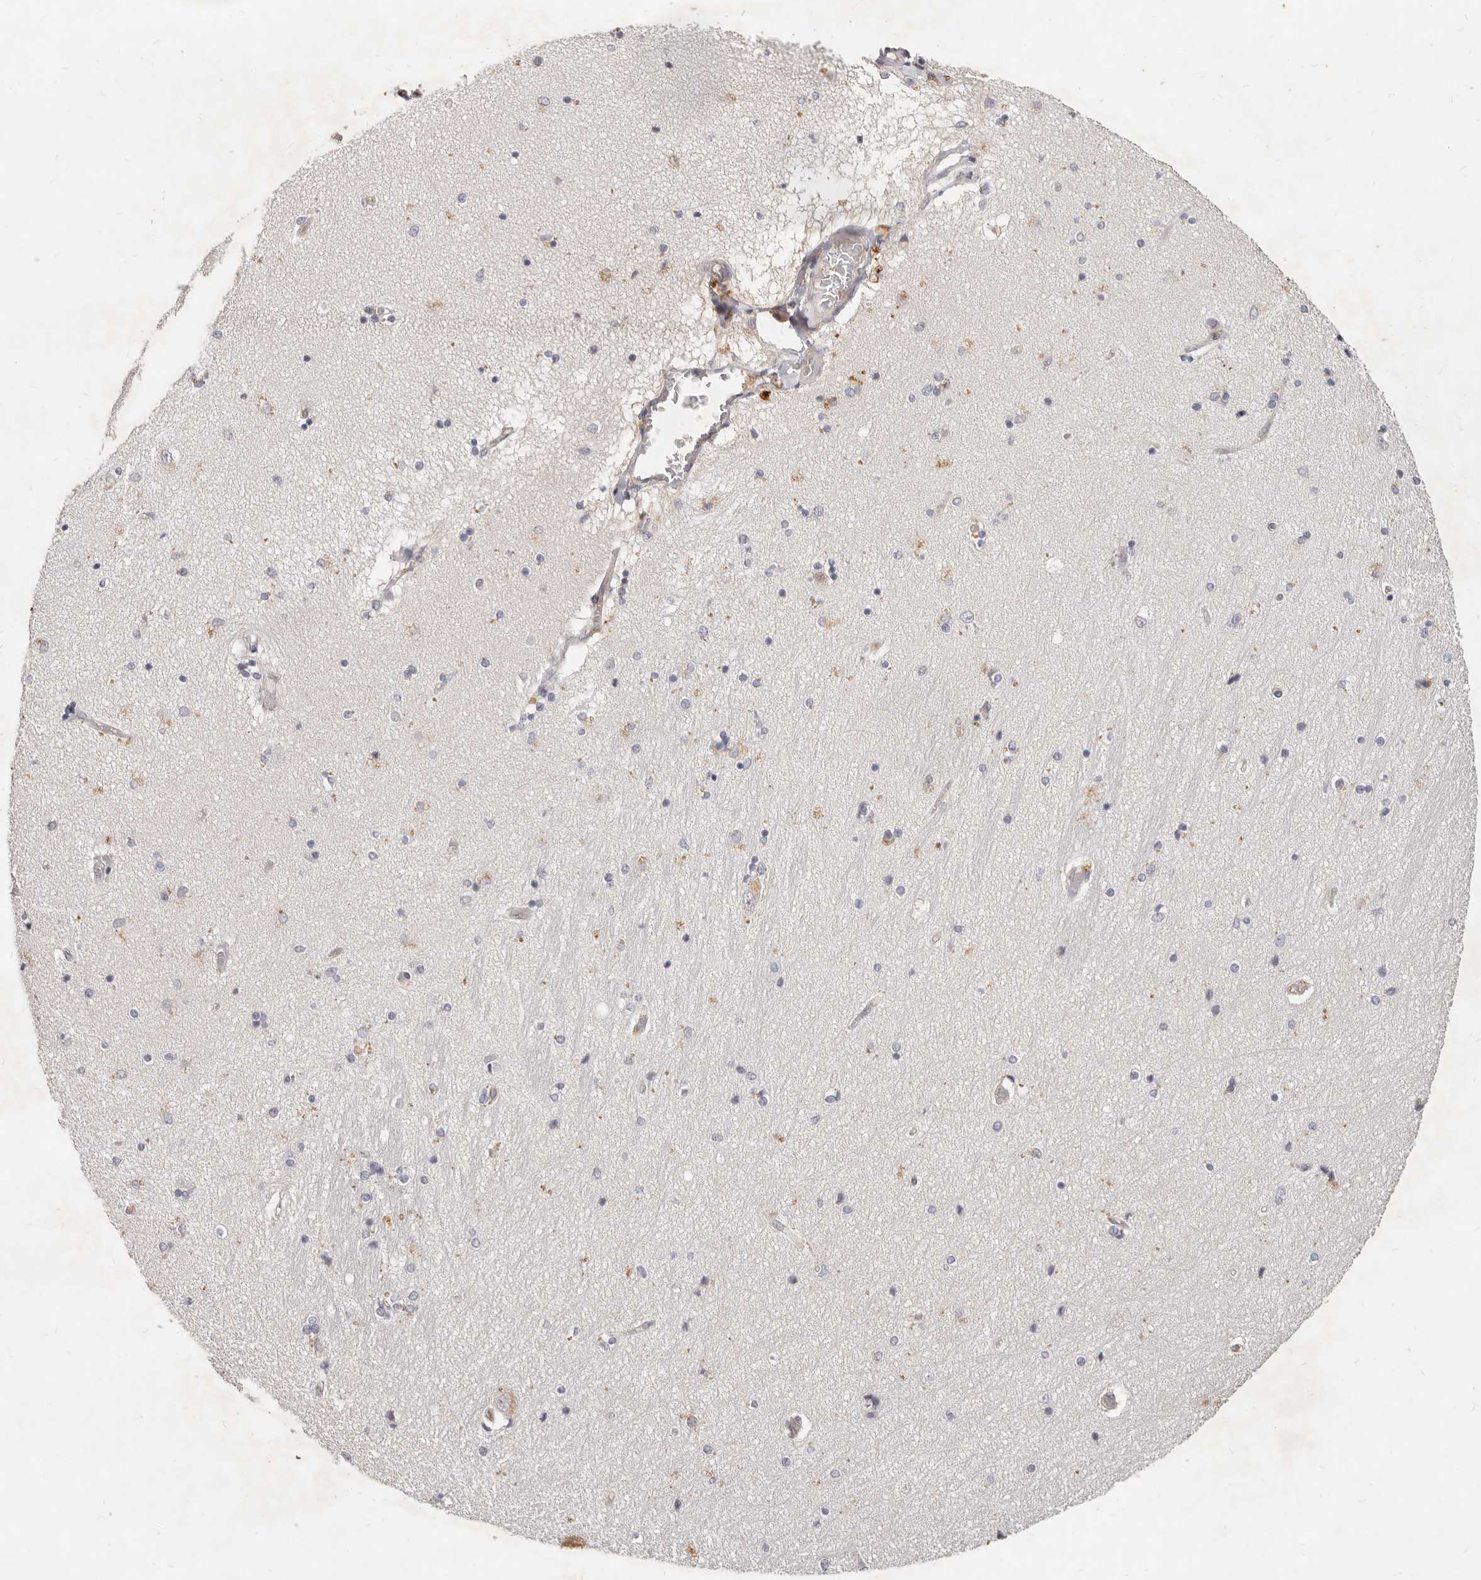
{"staining": {"intensity": "negative", "quantity": "none", "location": "none"}, "tissue": "hippocampus", "cell_type": "Glial cells", "image_type": "normal", "snomed": [{"axis": "morphology", "description": "Normal tissue, NOS"}, {"axis": "topography", "description": "Hippocampus"}], "caption": "The micrograph displays no significant positivity in glial cells of hippocampus. Brightfield microscopy of immunohistochemistry stained with DAB (3,3'-diaminobenzidine) (brown) and hematoxylin (blue), captured at high magnification.", "gene": "USP49", "patient": {"sex": "female", "age": 54}}